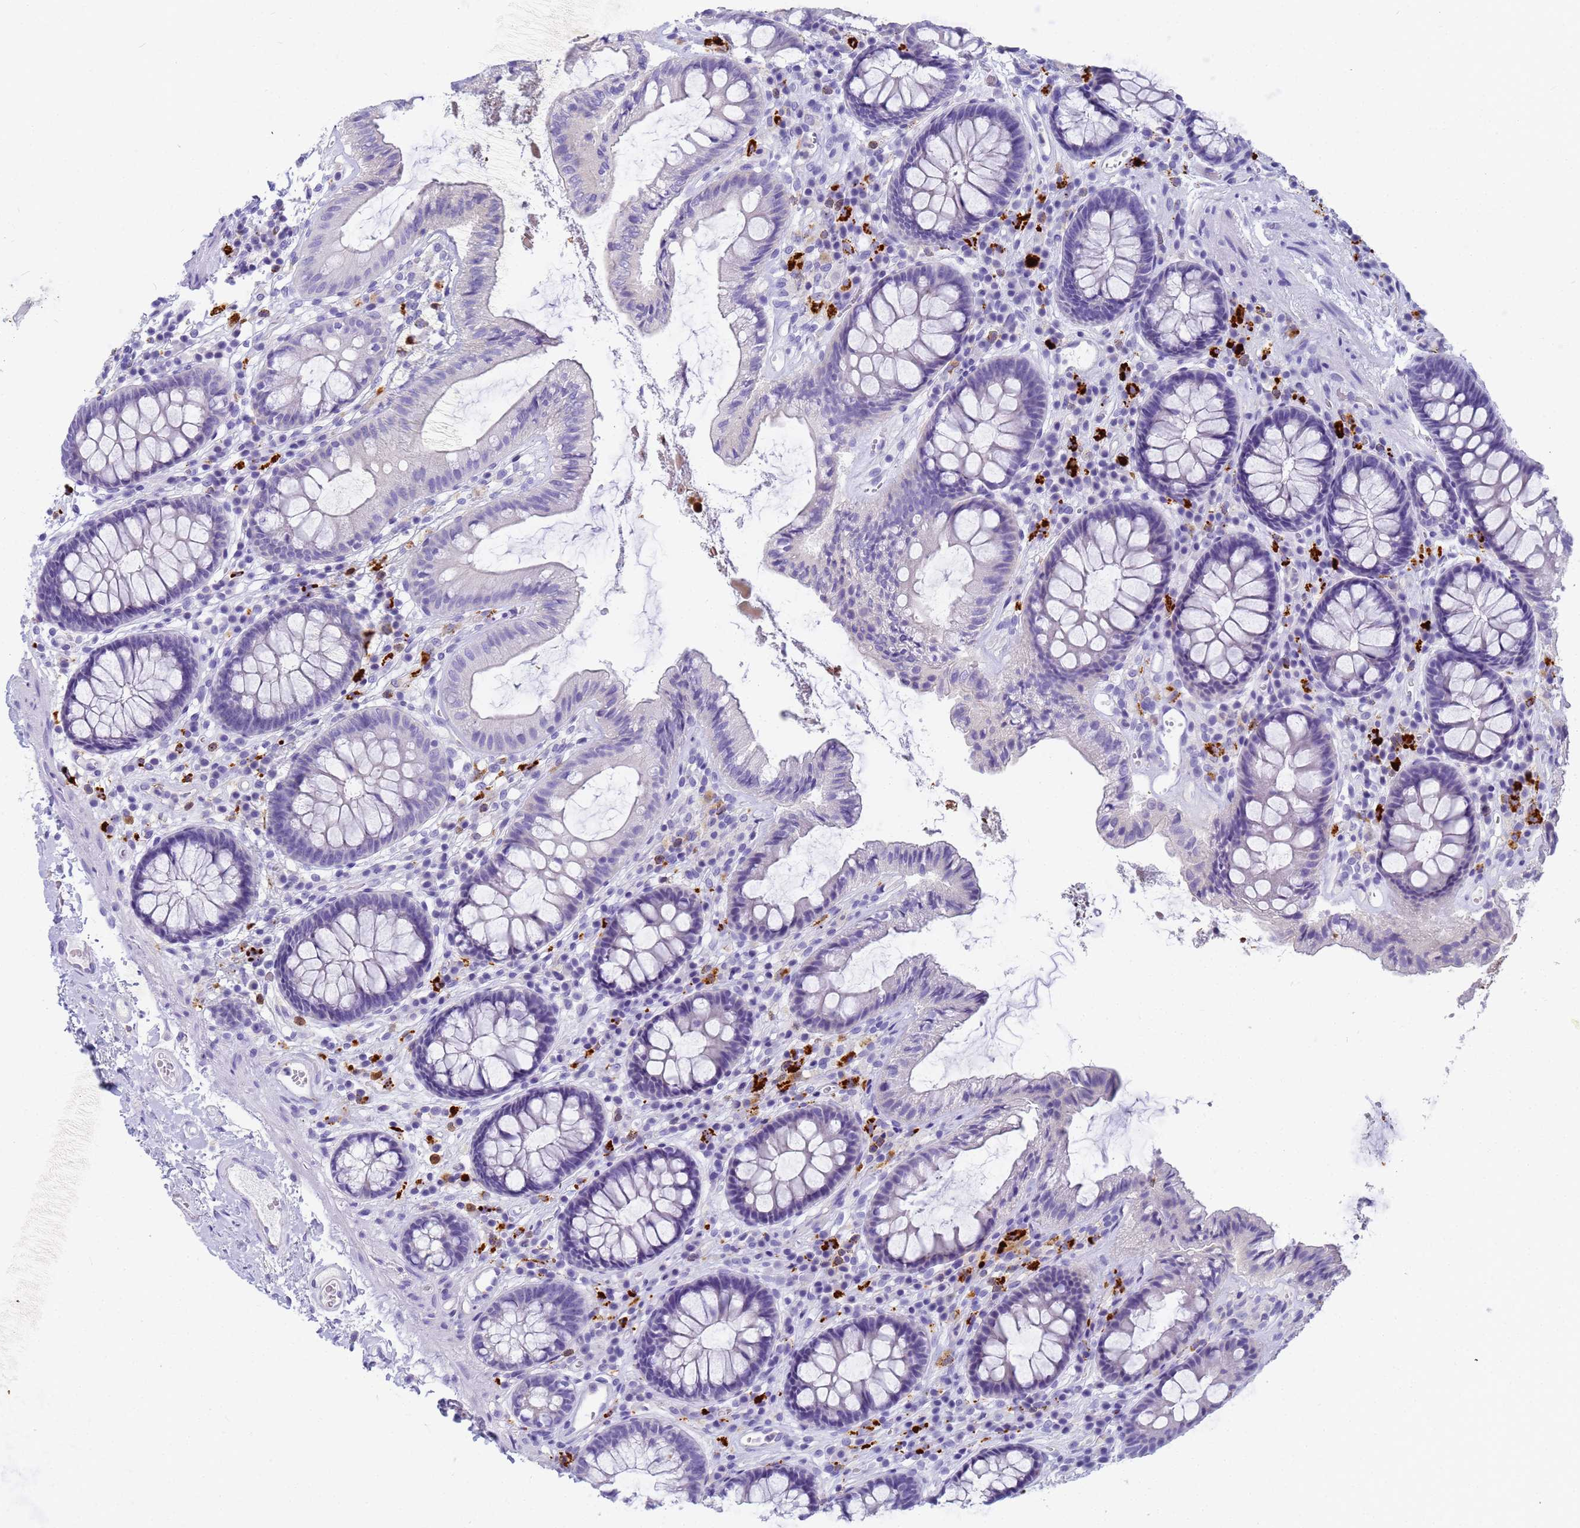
{"staining": {"intensity": "negative", "quantity": "none", "location": "none"}, "tissue": "colon", "cell_type": "Endothelial cells", "image_type": "normal", "snomed": [{"axis": "morphology", "description": "Normal tissue, NOS"}, {"axis": "topography", "description": "Colon"}], "caption": "Photomicrograph shows no significant protein expression in endothelial cells of unremarkable colon. (DAB immunohistochemistry visualized using brightfield microscopy, high magnification).", "gene": "RNASE2", "patient": {"sex": "male", "age": 84}}